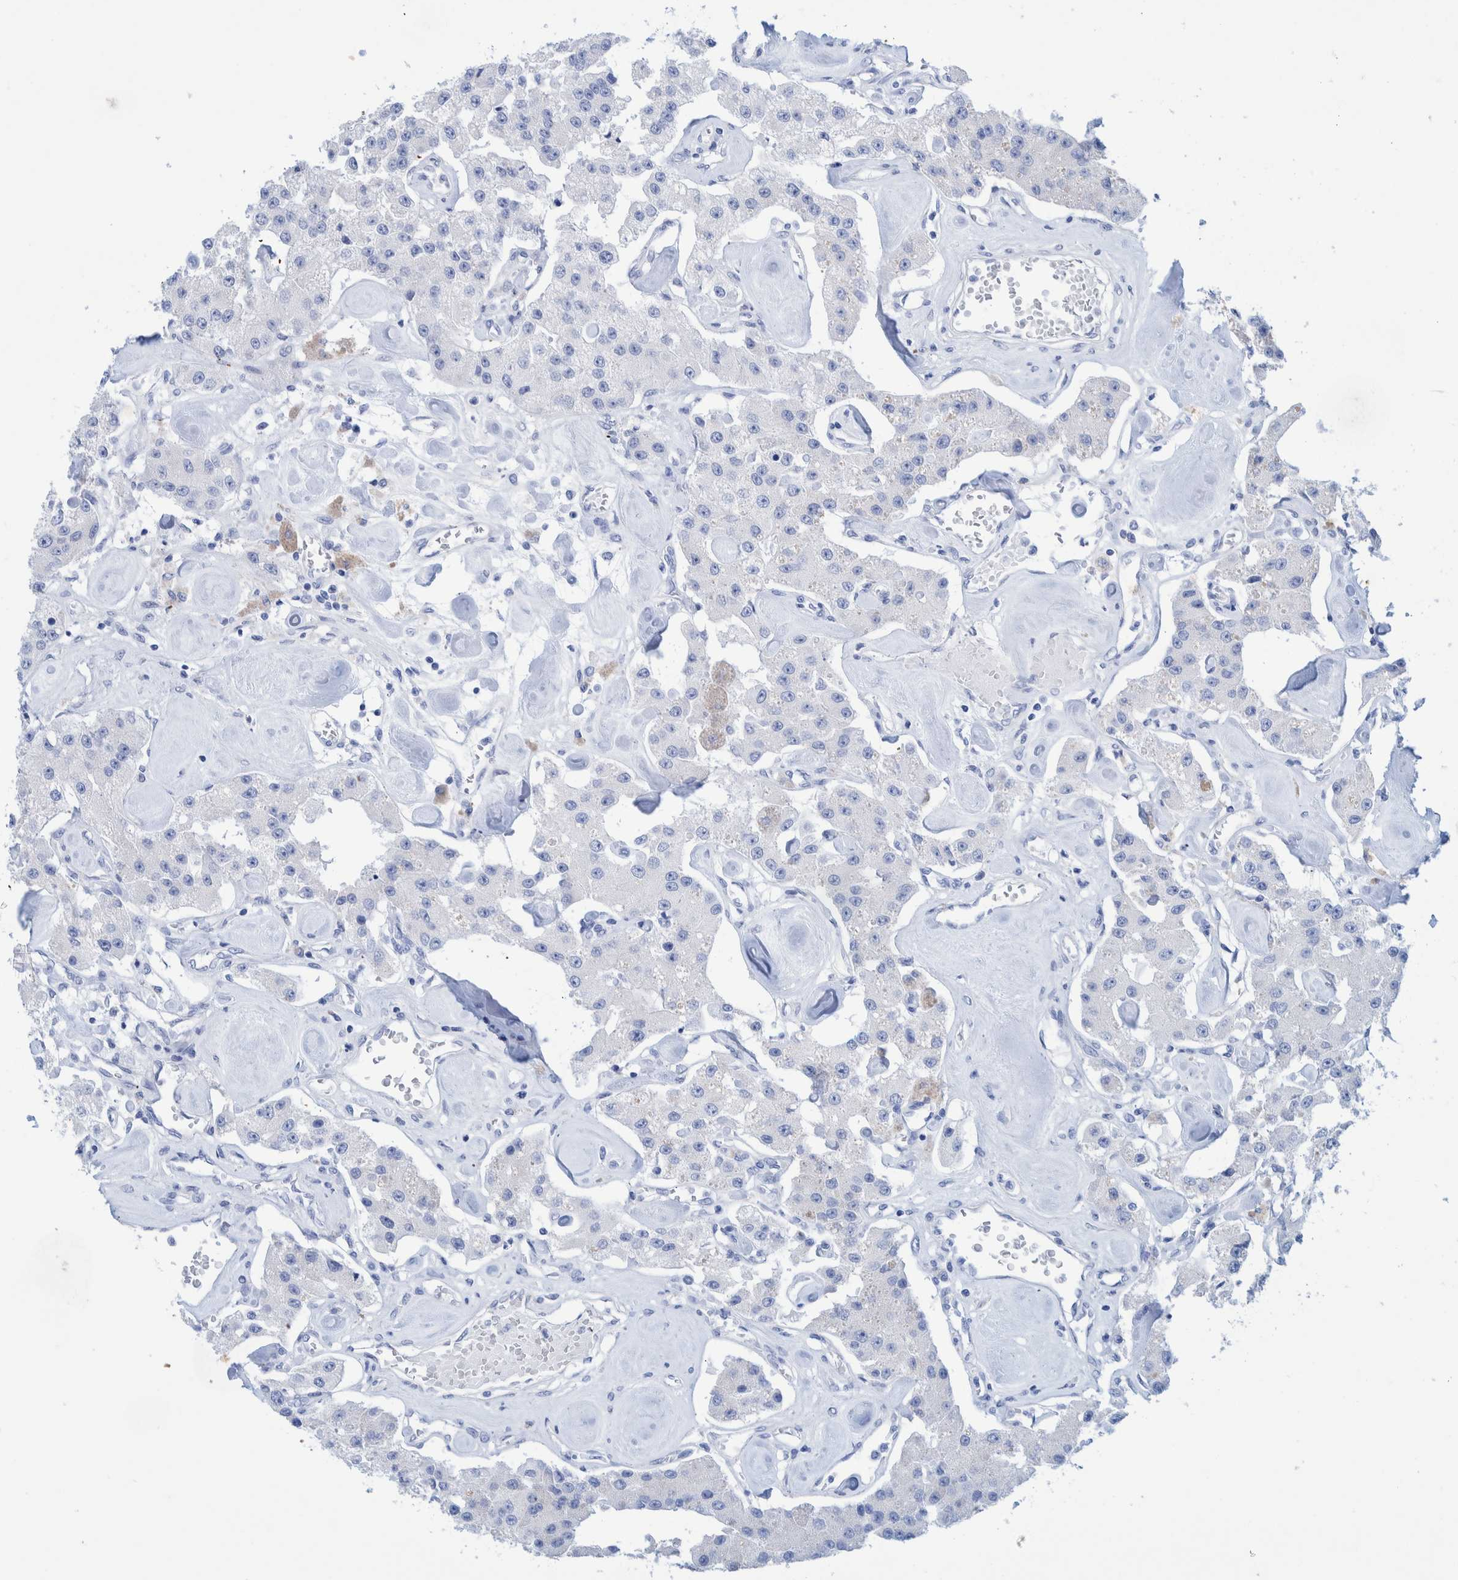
{"staining": {"intensity": "negative", "quantity": "none", "location": "none"}, "tissue": "carcinoid", "cell_type": "Tumor cells", "image_type": "cancer", "snomed": [{"axis": "morphology", "description": "Carcinoid, malignant, NOS"}, {"axis": "topography", "description": "Pancreas"}], "caption": "Protein analysis of malignant carcinoid shows no significant expression in tumor cells.", "gene": "PERP", "patient": {"sex": "male", "age": 41}}